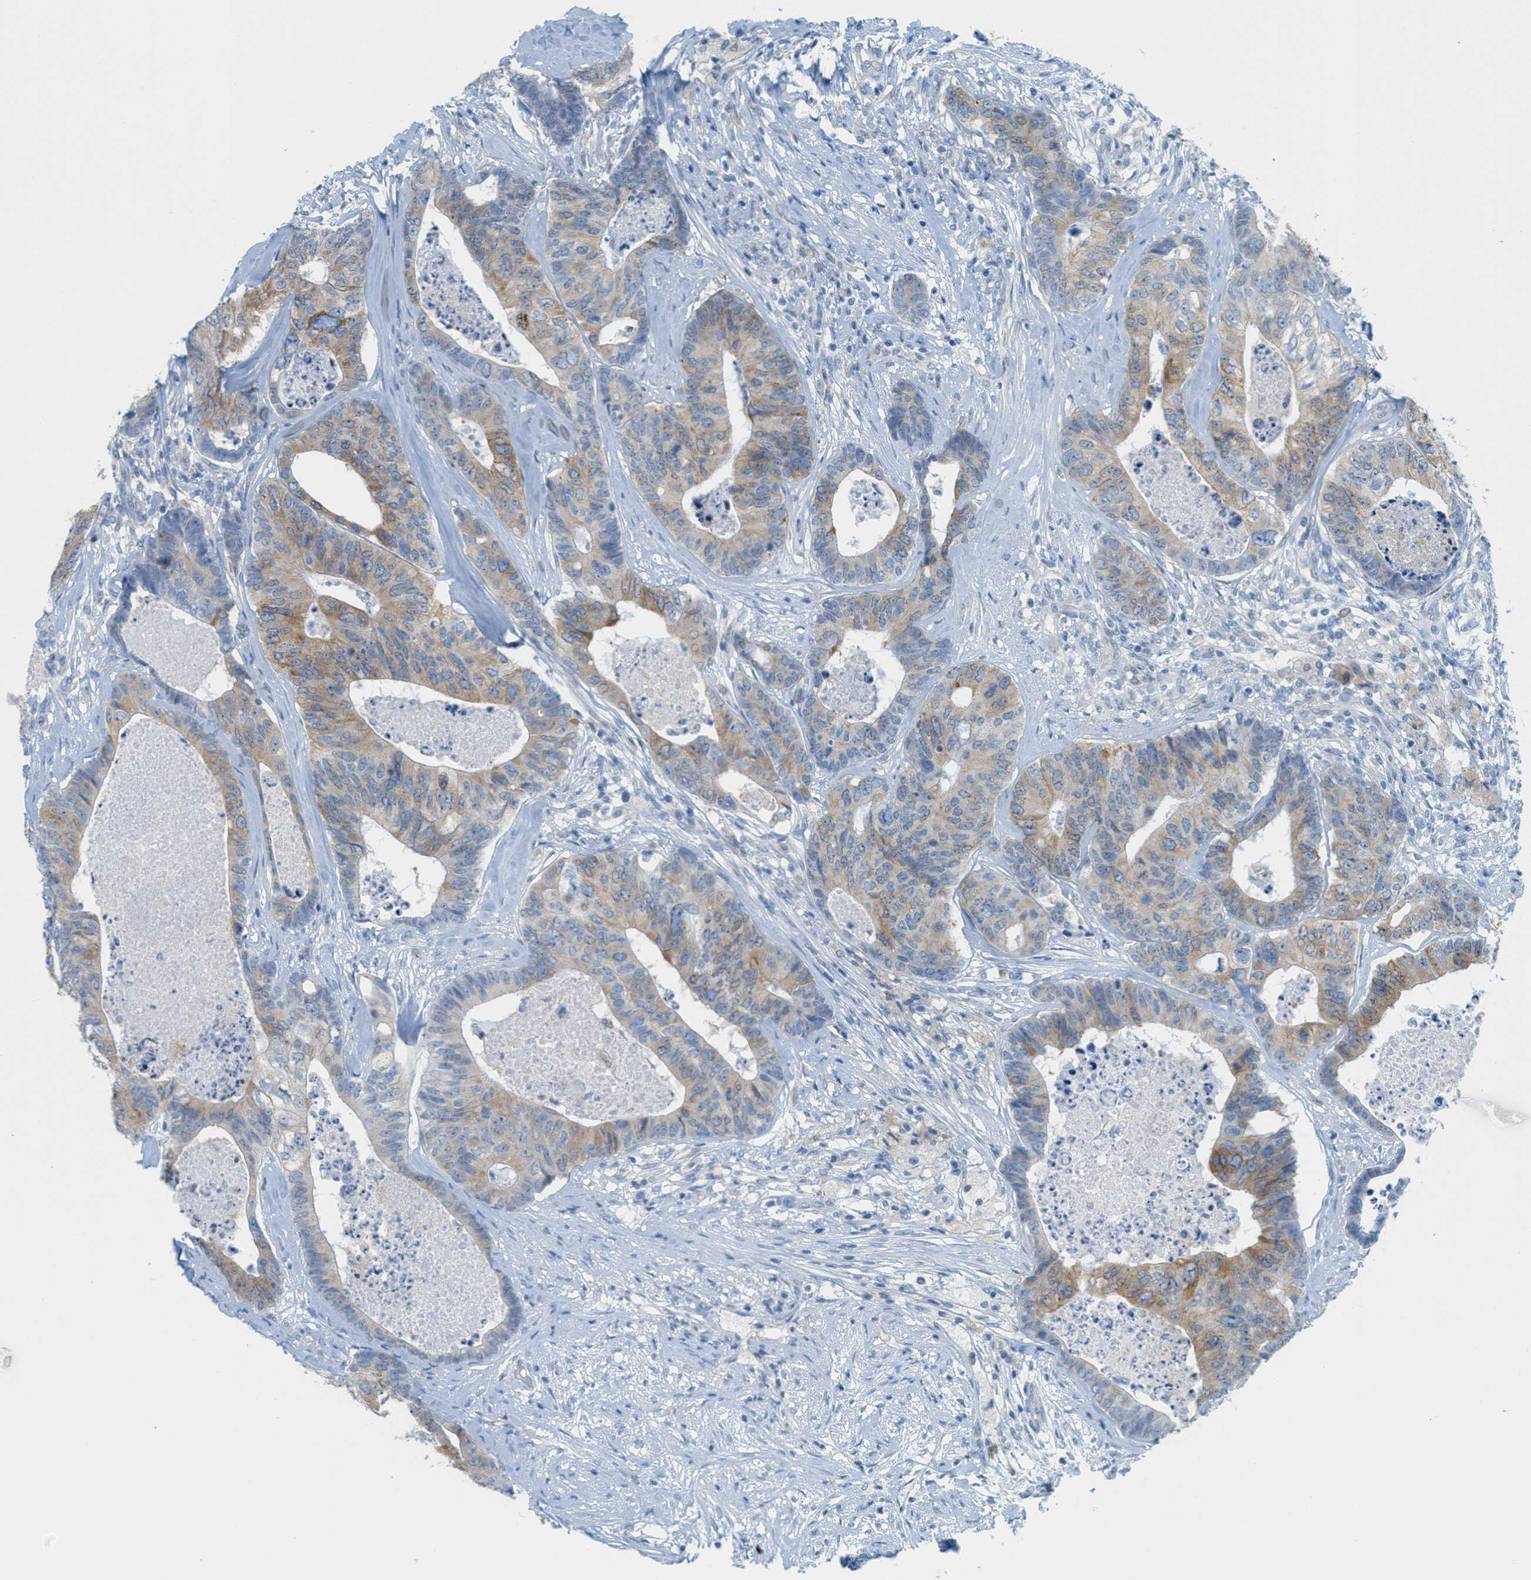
{"staining": {"intensity": "moderate", "quantity": ">75%", "location": "cytoplasmic/membranous"}, "tissue": "colorectal cancer", "cell_type": "Tumor cells", "image_type": "cancer", "snomed": [{"axis": "morphology", "description": "Adenocarcinoma, NOS"}, {"axis": "topography", "description": "Colon"}], "caption": "Colorectal adenocarcinoma was stained to show a protein in brown. There is medium levels of moderate cytoplasmic/membranous expression in about >75% of tumor cells.", "gene": "TEX264", "patient": {"sex": "female", "age": 67}}